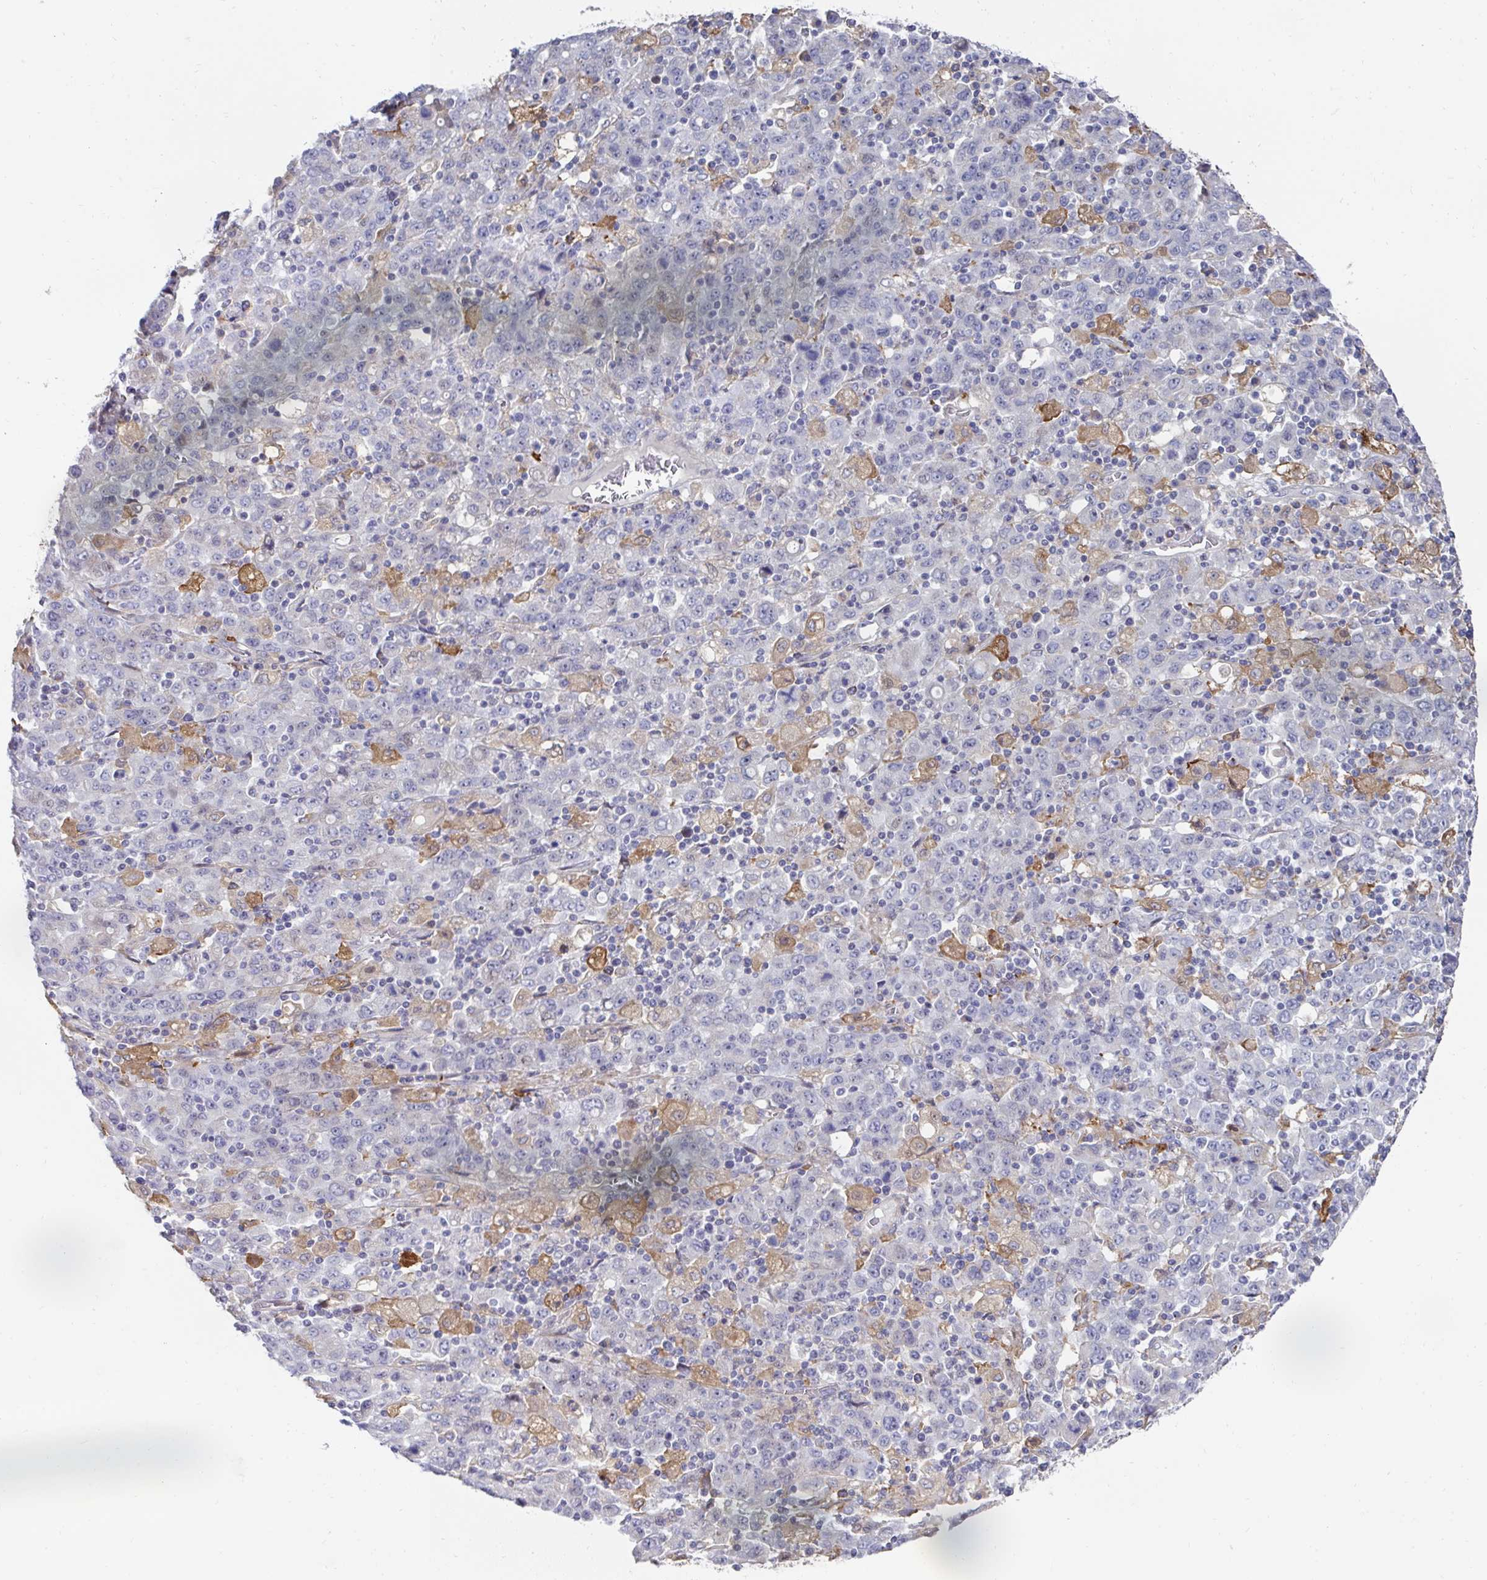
{"staining": {"intensity": "negative", "quantity": "none", "location": "none"}, "tissue": "stomach cancer", "cell_type": "Tumor cells", "image_type": "cancer", "snomed": [{"axis": "morphology", "description": "Adenocarcinoma, NOS"}, {"axis": "topography", "description": "Stomach, upper"}], "caption": "Photomicrograph shows no protein expression in tumor cells of adenocarcinoma (stomach) tissue.", "gene": "FBXL13", "patient": {"sex": "male", "age": 69}}